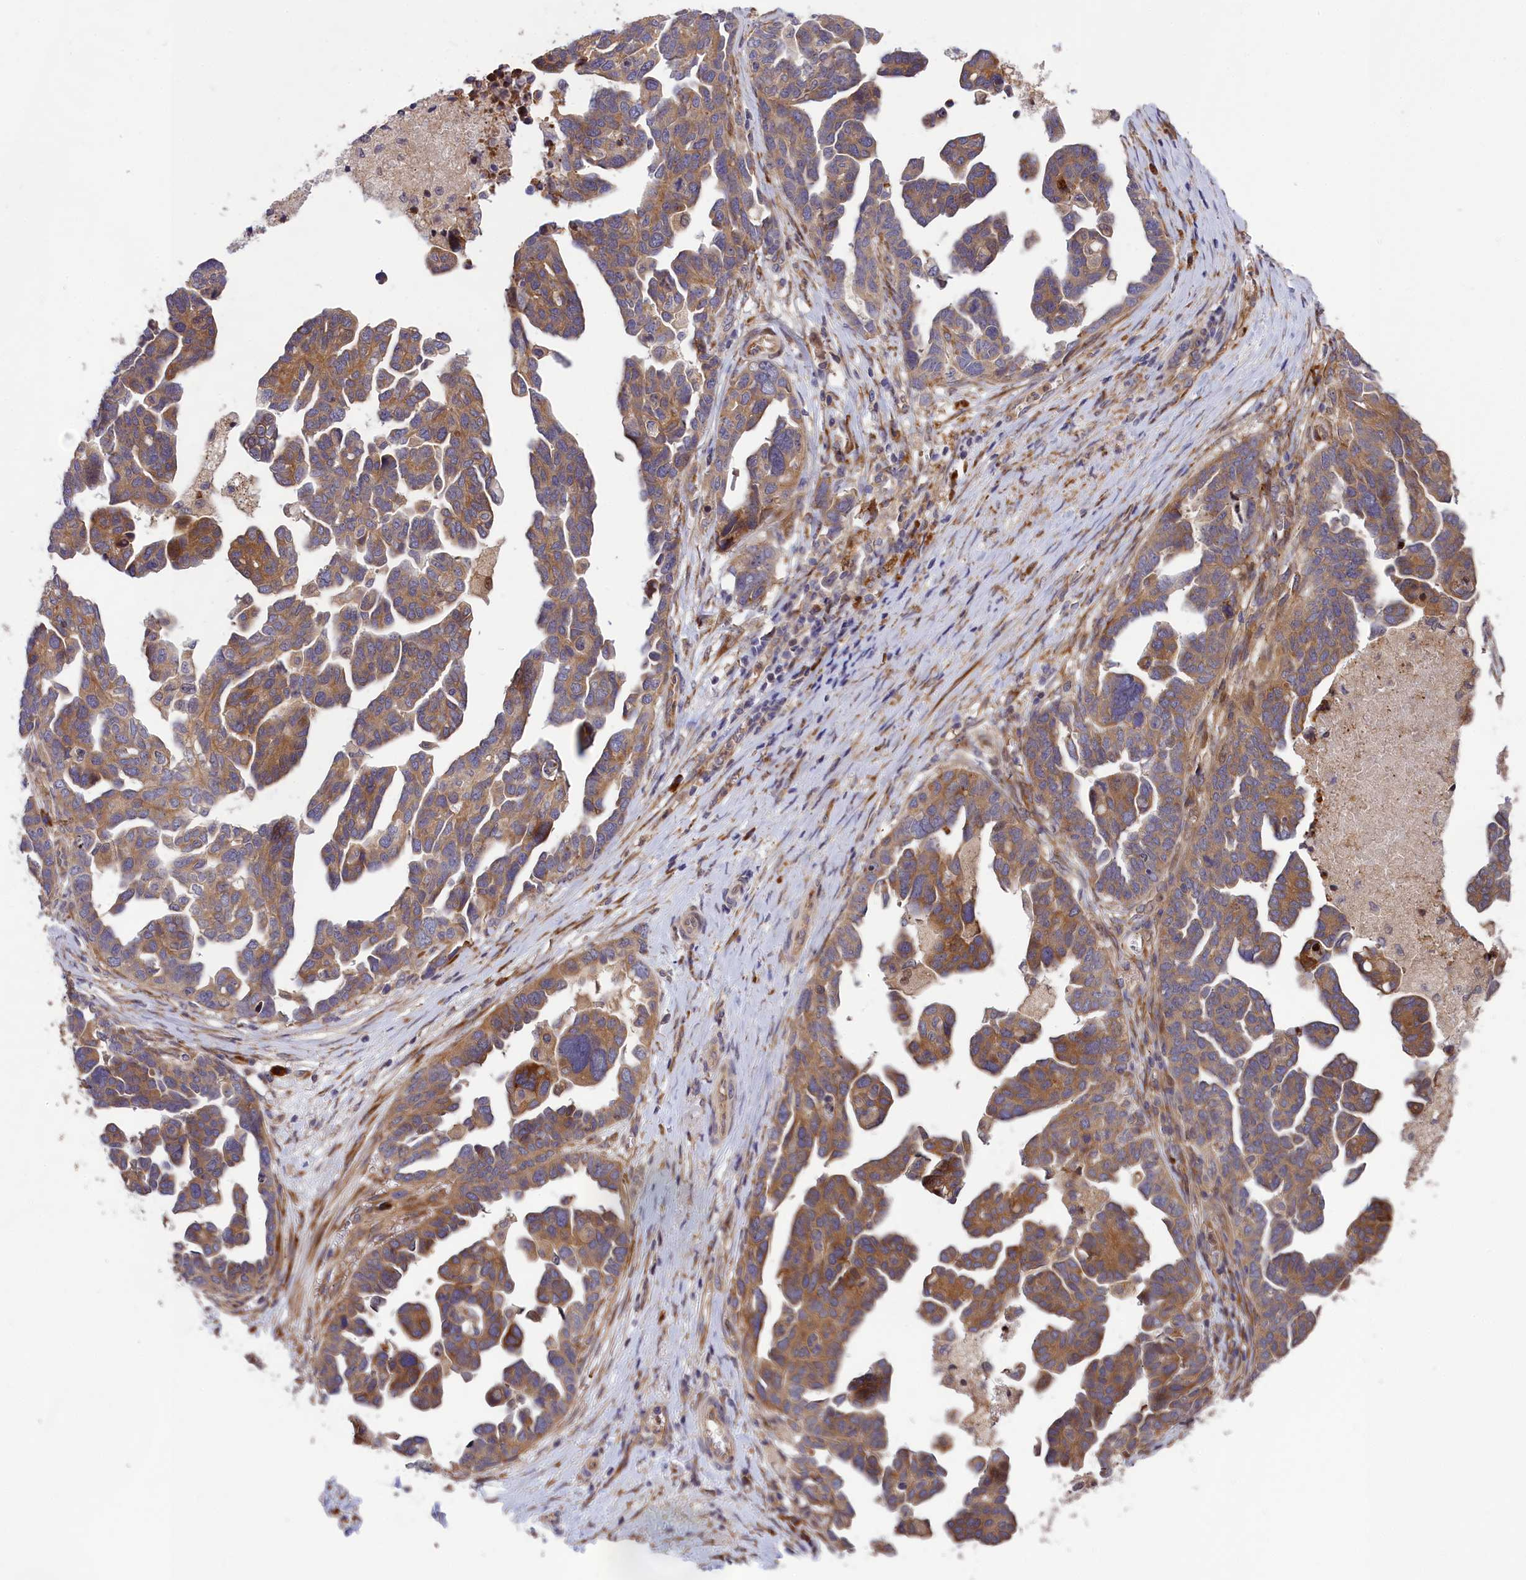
{"staining": {"intensity": "moderate", "quantity": ">75%", "location": "cytoplasmic/membranous"}, "tissue": "ovarian cancer", "cell_type": "Tumor cells", "image_type": "cancer", "snomed": [{"axis": "morphology", "description": "Cystadenocarcinoma, serous, NOS"}, {"axis": "topography", "description": "Ovary"}], "caption": "Protein expression analysis of ovarian cancer shows moderate cytoplasmic/membranous positivity in about >75% of tumor cells.", "gene": "DDX60L", "patient": {"sex": "female", "age": 54}}